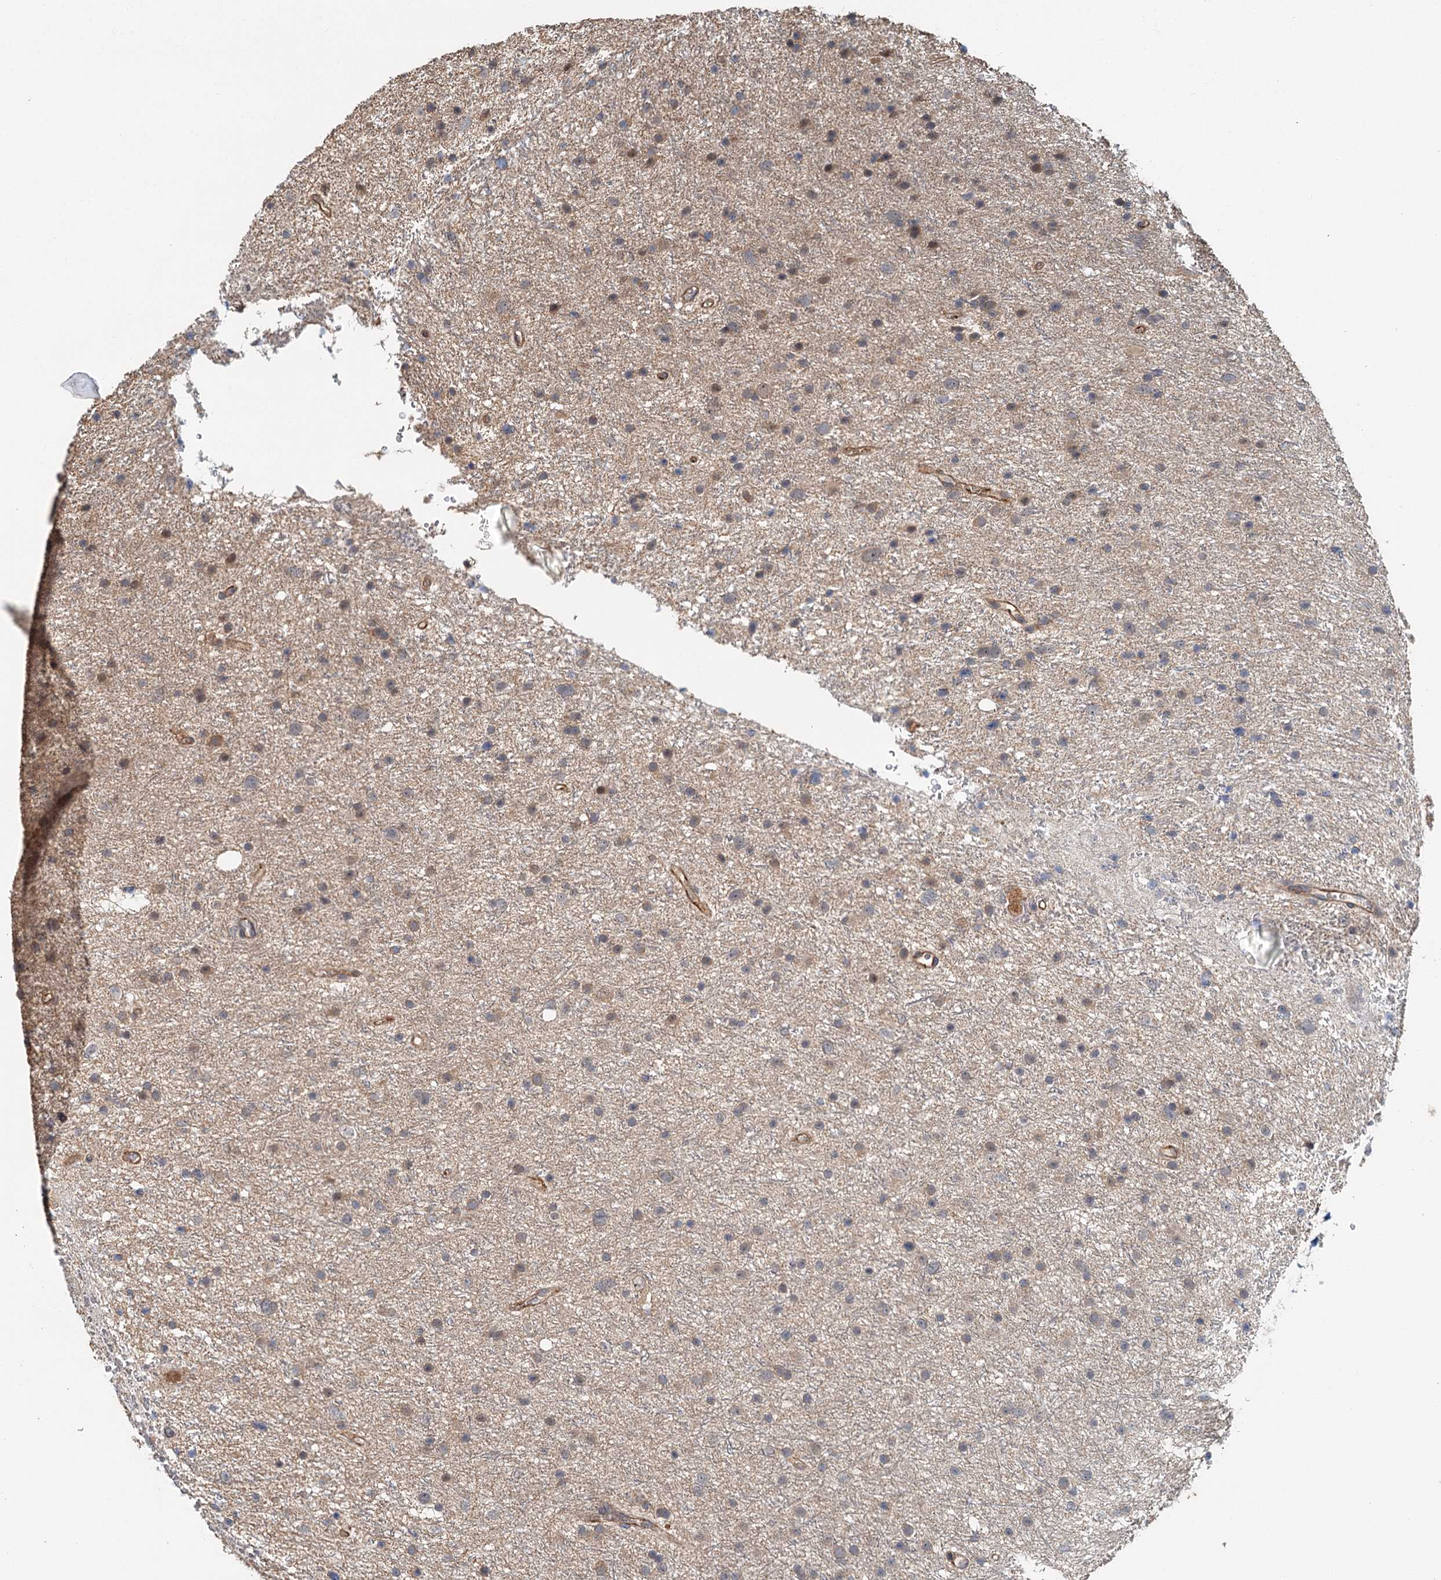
{"staining": {"intensity": "negative", "quantity": "none", "location": "none"}, "tissue": "glioma", "cell_type": "Tumor cells", "image_type": "cancer", "snomed": [{"axis": "morphology", "description": "Glioma, malignant, Low grade"}, {"axis": "topography", "description": "Cerebral cortex"}], "caption": "Immunohistochemical staining of human glioma displays no significant positivity in tumor cells. (DAB (3,3'-diaminobenzidine) immunohistochemistry visualized using brightfield microscopy, high magnification).", "gene": "ZNF527", "patient": {"sex": "female", "age": 39}}